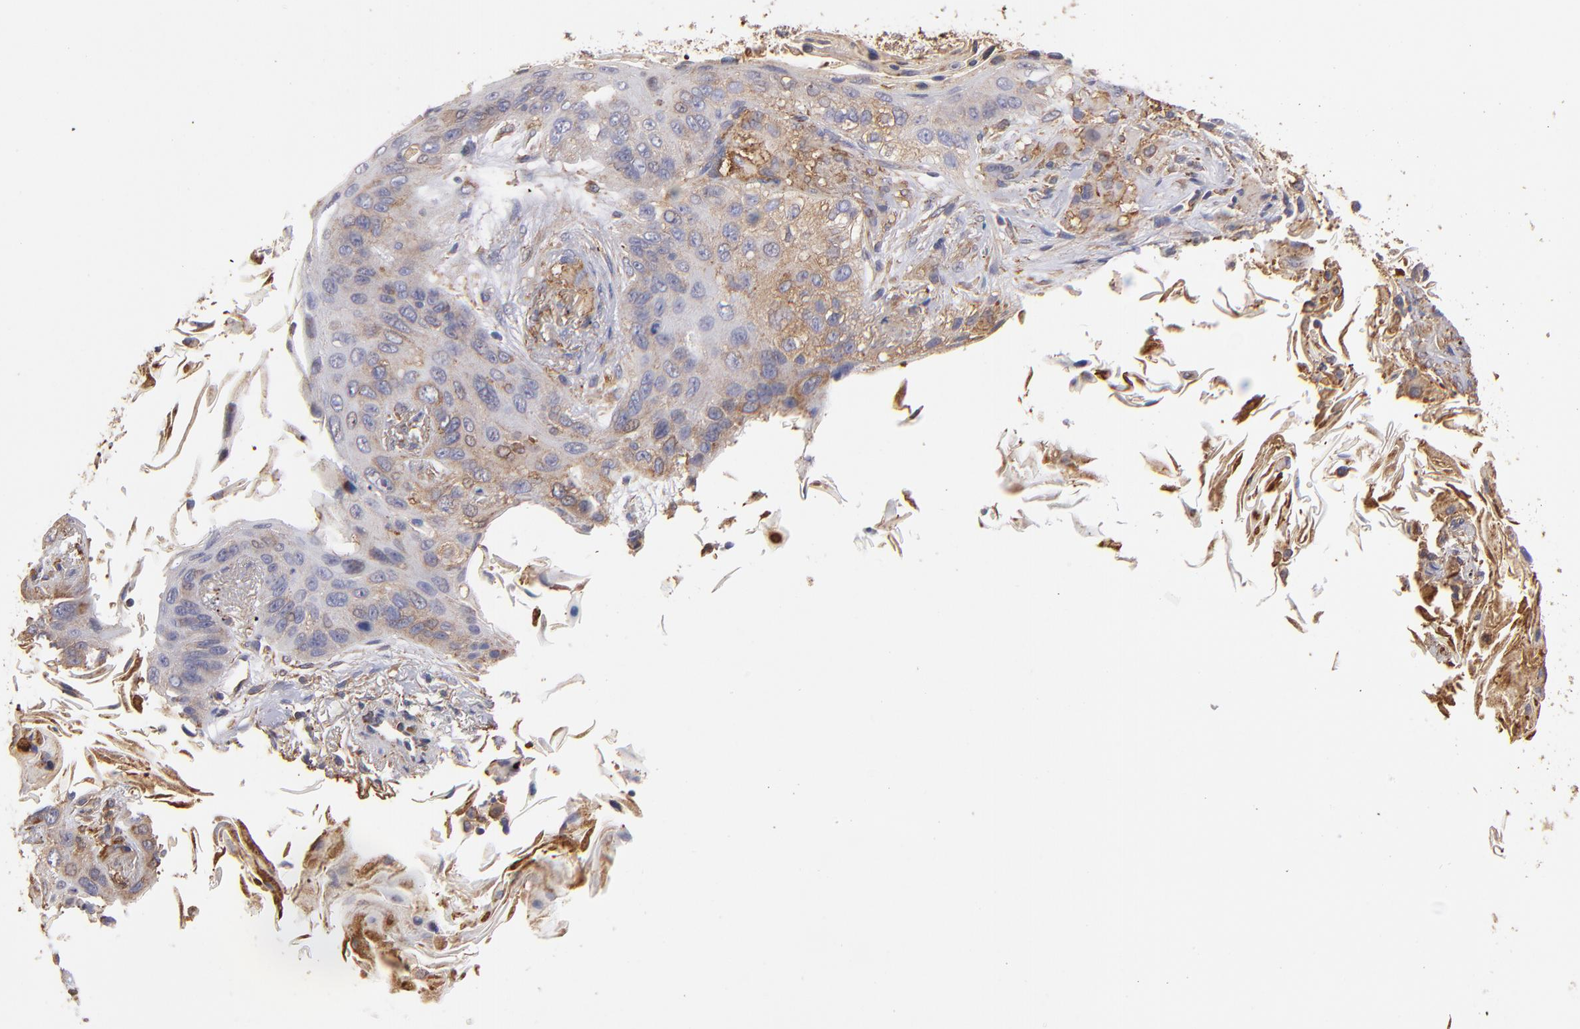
{"staining": {"intensity": "negative", "quantity": "none", "location": "none"}, "tissue": "lung cancer", "cell_type": "Tumor cells", "image_type": "cancer", "snomed": [{"axis": "morphology", "description": "Squamous cell carcinoma, NOS"}, {"axis": "topography", "description": "Lung"}], "caption": "Immunohistochemistry (IHC) image of neoplastic tissue: human squamous cell carcinoma (lung) stained with DAB (3,3'-diaminobenzidine) displays no significant protein positivity in tumor cells.", "gene": "MVP", "patient": {"sex": "female", "age": 67}}